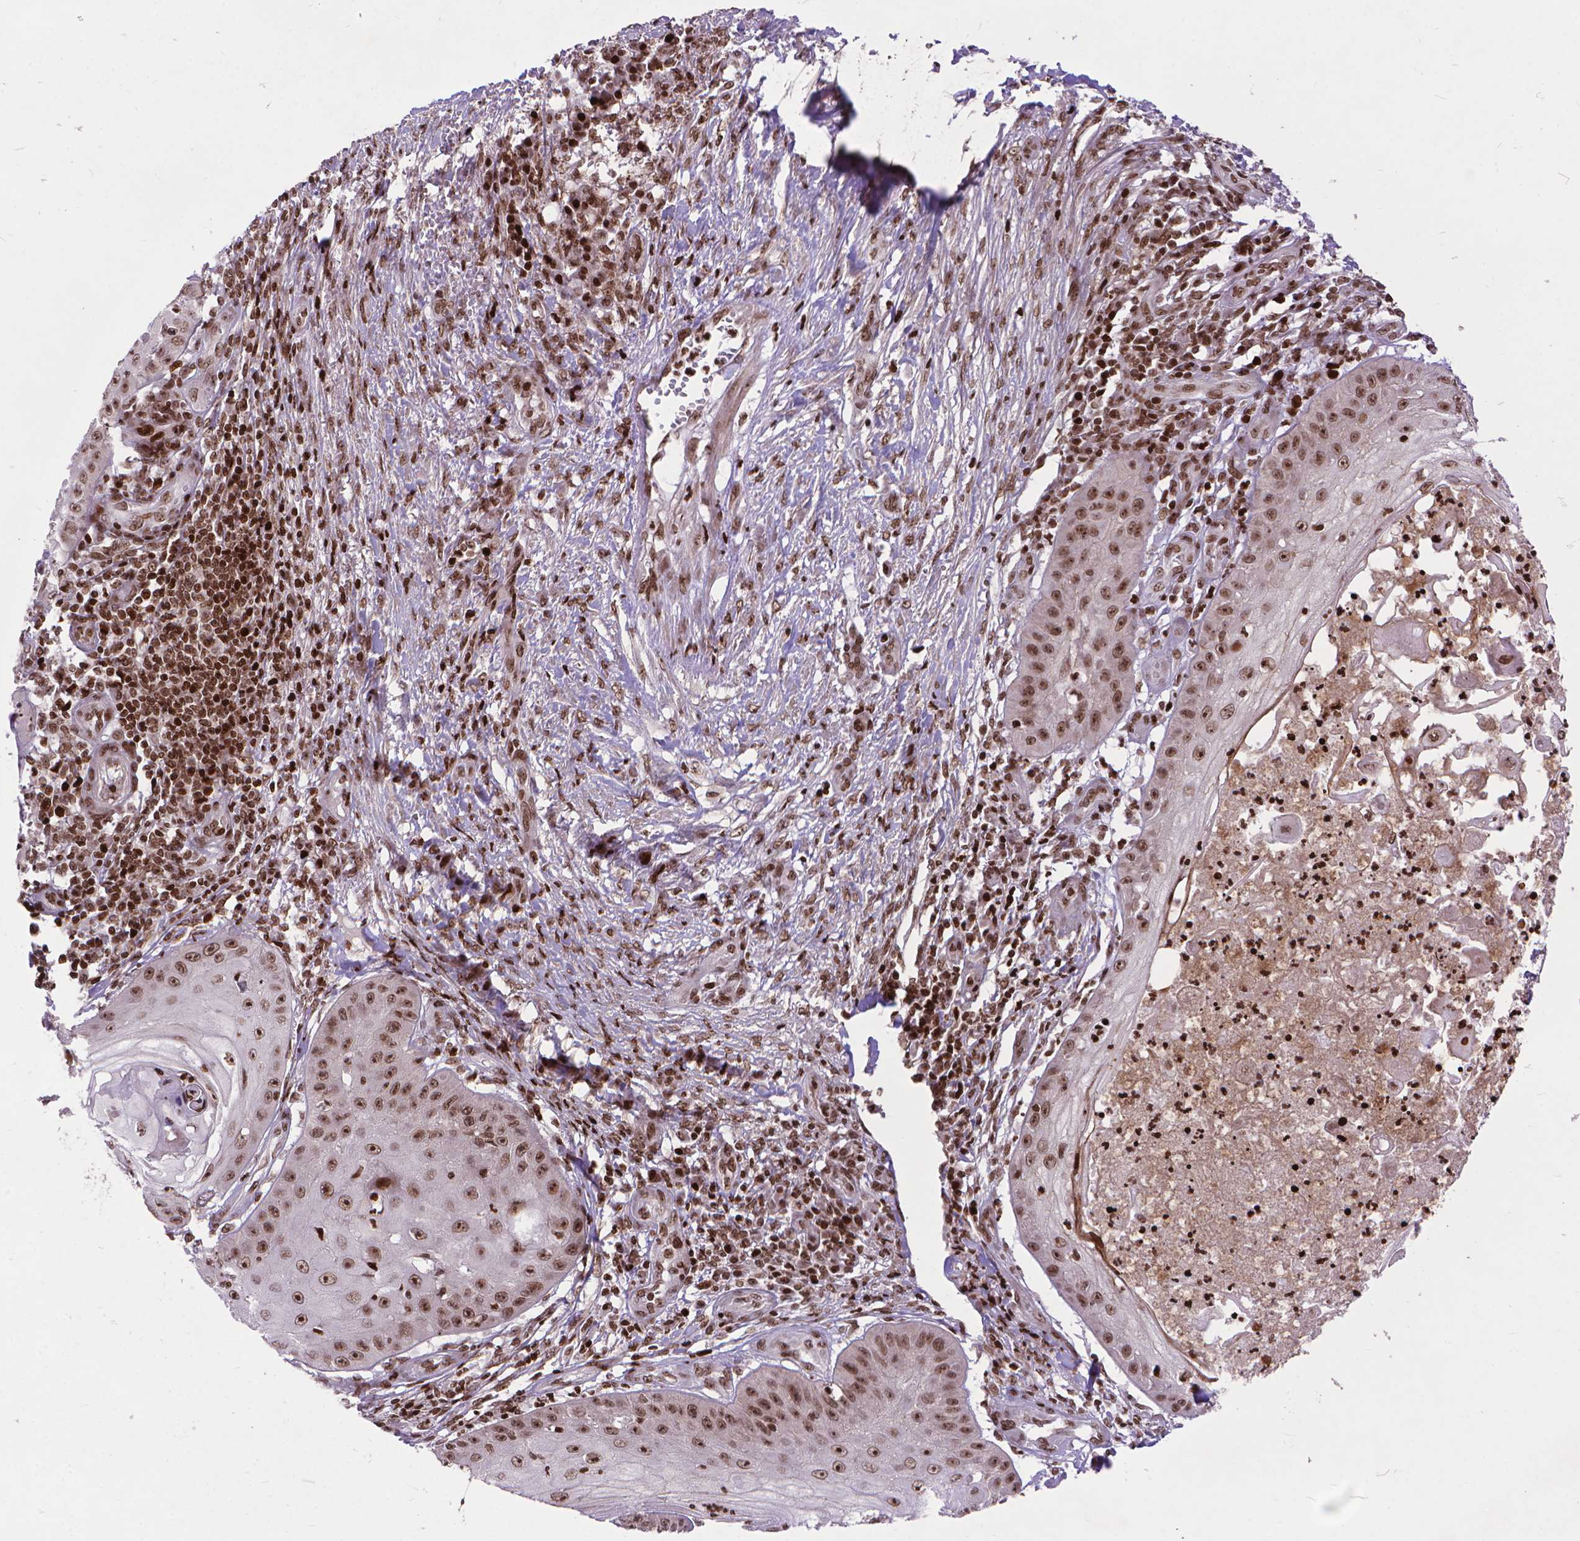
{"staining": {"intensity": "moderate", "quantity": ">75%", "location": "nuclear"}, "tissue": "skin cancer", "cell_type": "Tumor cells", "image_type": "cancer", "snomed": [{"axis": "morphology", "description": "Squamous cell carcinoma, NOS"}, {"axis": "topography", "description": "Skin"}], "caption": "A high-resolution photomicrograph shows immunohistochemistry (IHC) staining of skin squamous cell carcinoma, which demonstrates moderate nuclear expression in approximately >75% of tumor cells. The staining was performed using DAB to visualize the protein expression in brown, while the nuclei were stained in blue with hematoxylin (Magnification: 20x).", "gene": "AMER1", "patient": {"sex": "male", "age": 70}}